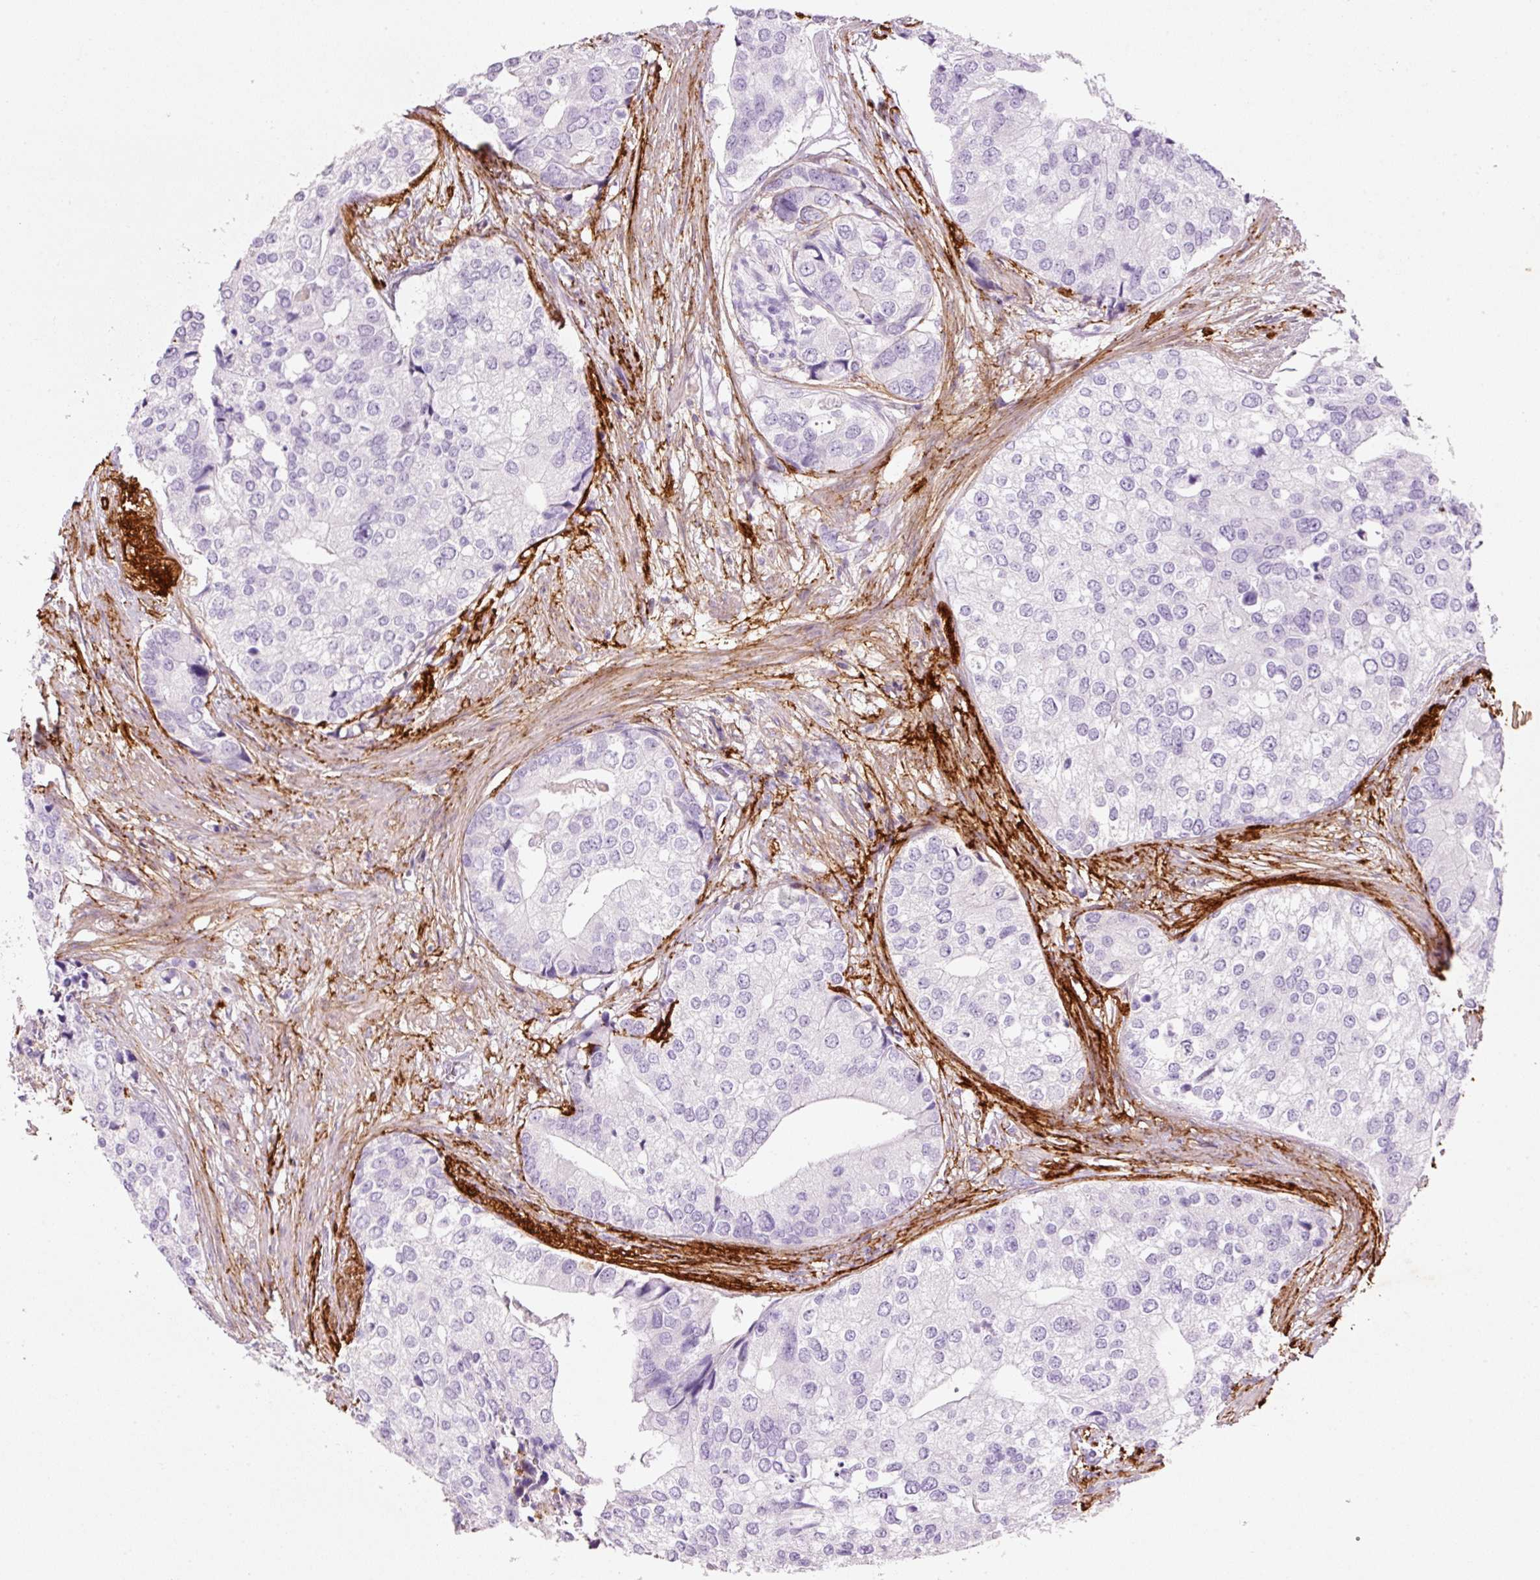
{"staining": {"intensity": "negative", "quantity": "none", "location": "none"}, "tissue": "prostate cancer", "cell_type": "Tumor cells", "image_type": "cancer", "snomed": [{"axis": "morphology", "description": "Adenocarcinoma, High grade"}, {"axis": "topography", "description": "Prostate"}], "caption": "Immunohistochemistry image of neoplastic tissue: prostate cancer stained with DAB shows no significant protein positivity in tumor cells.", "gene": "MFAP4", "patient": {"sex": "male", "age": 62}}